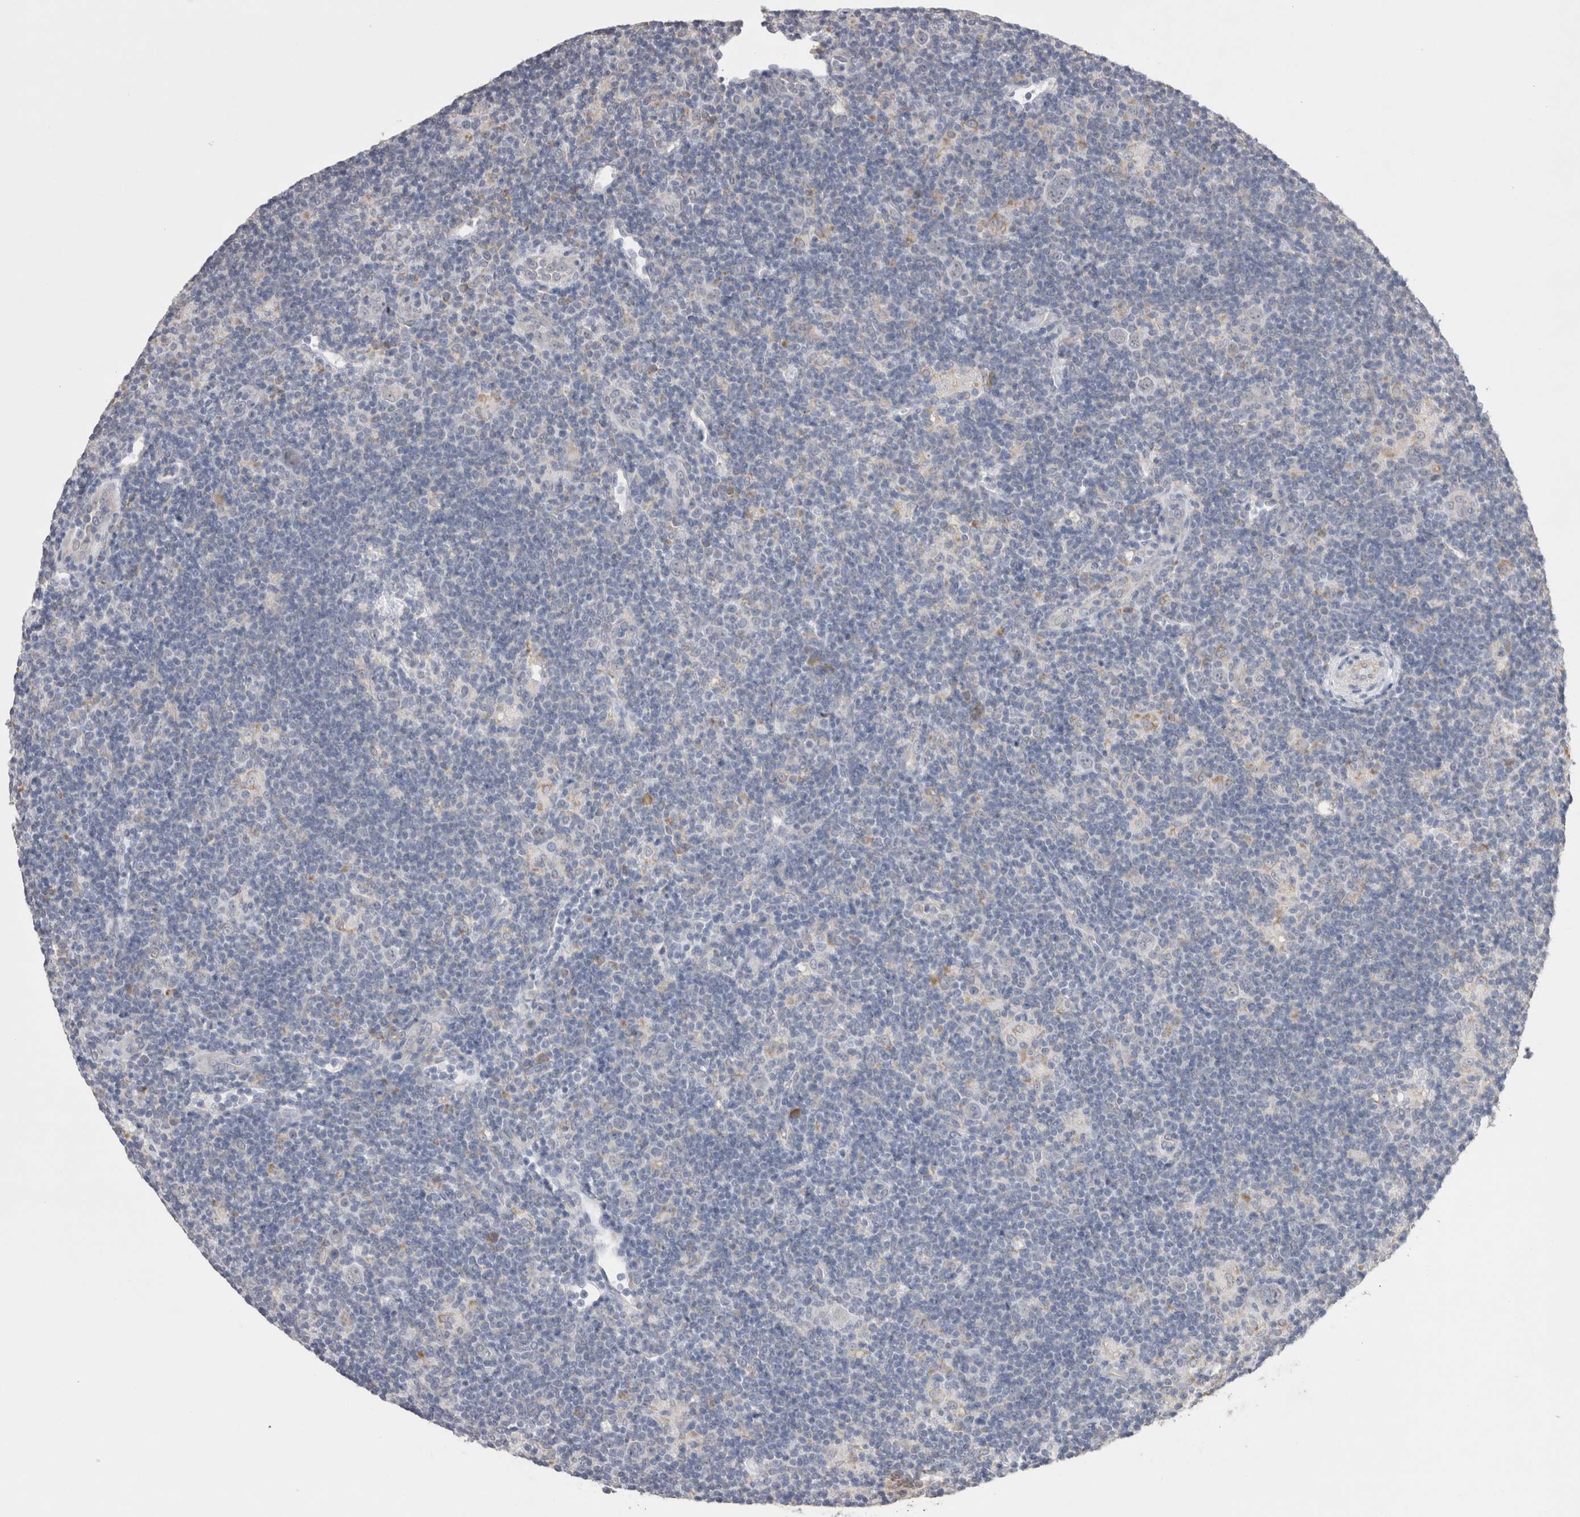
{"staining": {"intensity": "negative", "quantity": "none", "location": "none"}, "tissue": "lymphoma", "cell_type": "Tumor cells", "image_type": "cancer", "snomed": [{"axis": "morphology", "description": "Hodgkin's disease, NOS"}, {"axis": "topography", "description": "Lymph node"}], "caption": "Immunohistochemical staining of Hodgkin's disease demonstrates no significant staining in tumor cells.", "gene": "NOMO1", "patient": {"sex": "female", "age": 57}}